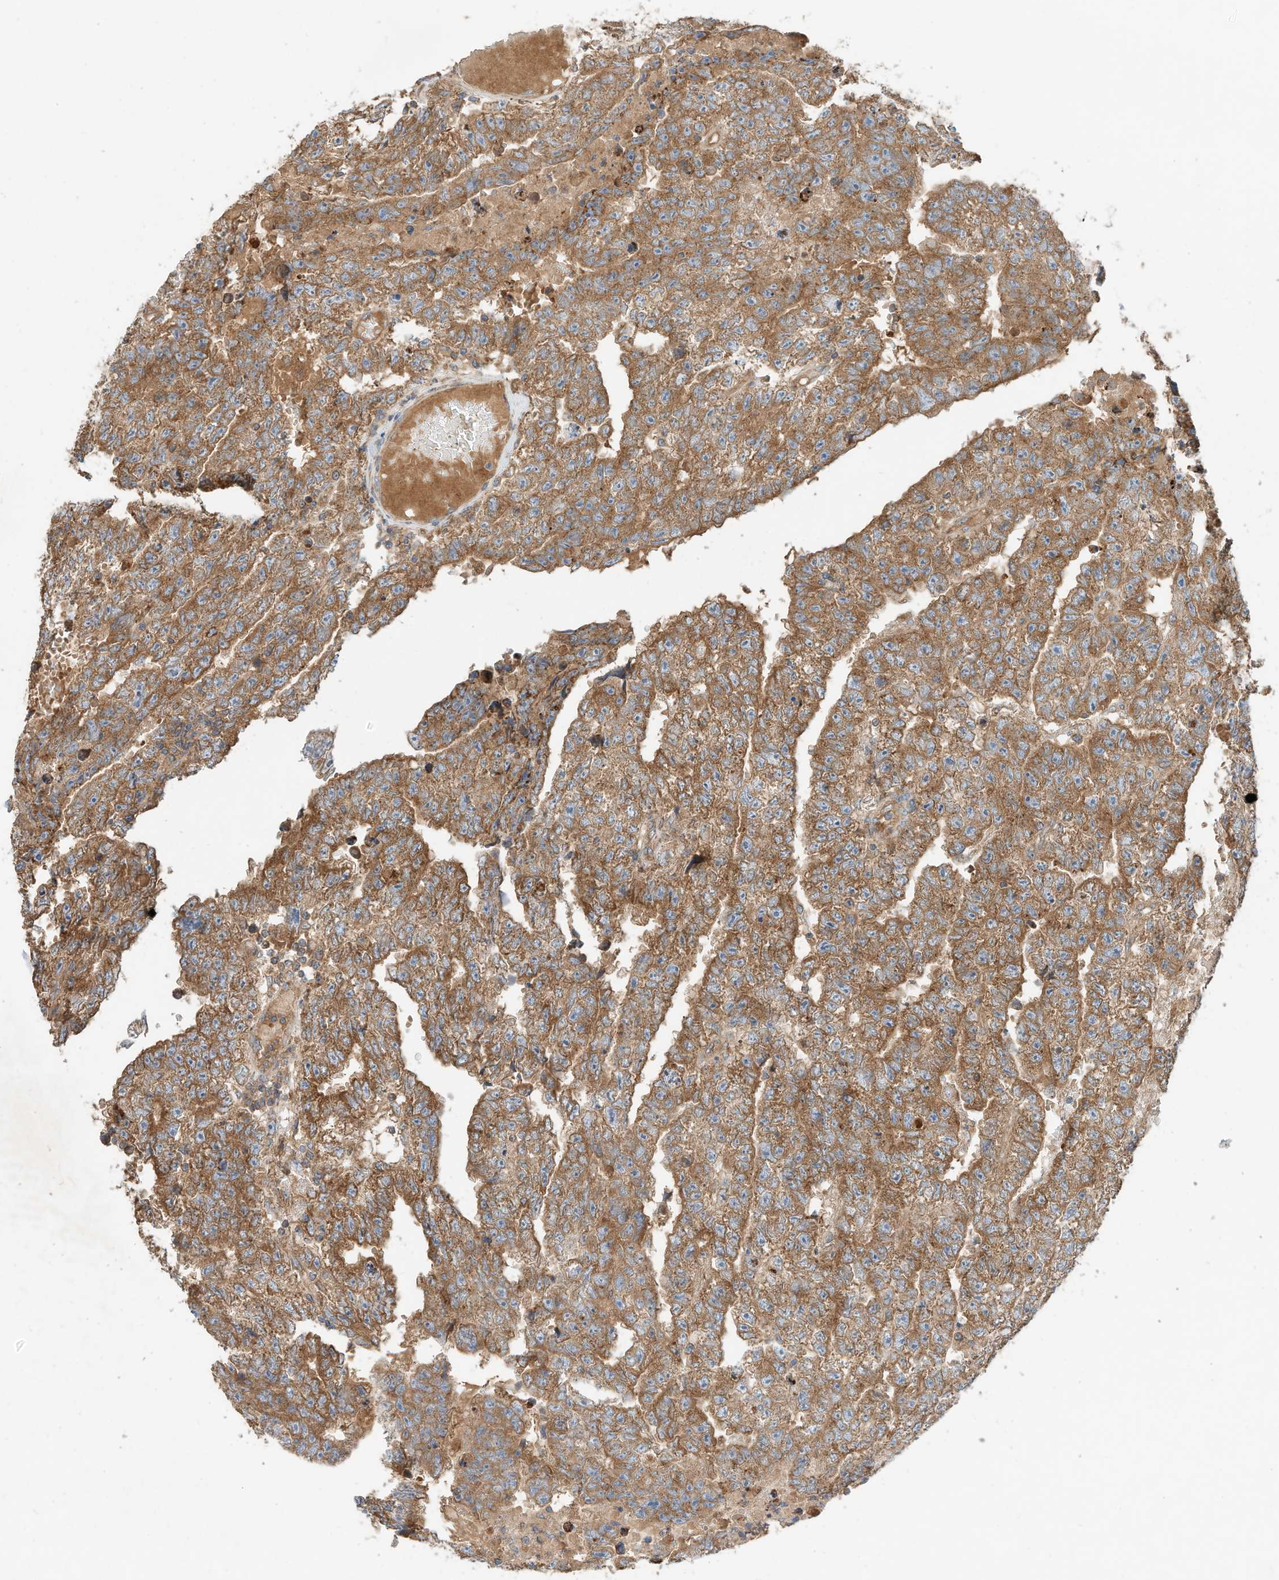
{"staining": {"intensity": "strong", "quantity": ">75%", "location": "cytoplasmic/membranous"}, "tissue": "testis cancer", "cell_type": "Tumor cells", "image_type": "cancer", "snomed": [{"axis": "morphology", "description": "Carcinoma, Embryonal, NOS"}, {"axis": "topography", "description": "Testis"}], "caption": "Testis cancer stained with immunohistochemistry (IHC) shows strong cytoplasmic/membranous expression in about >75% of tumor cells.", "gene": "CPAMD8", "patient": {"sex": "male", "age": 25}}